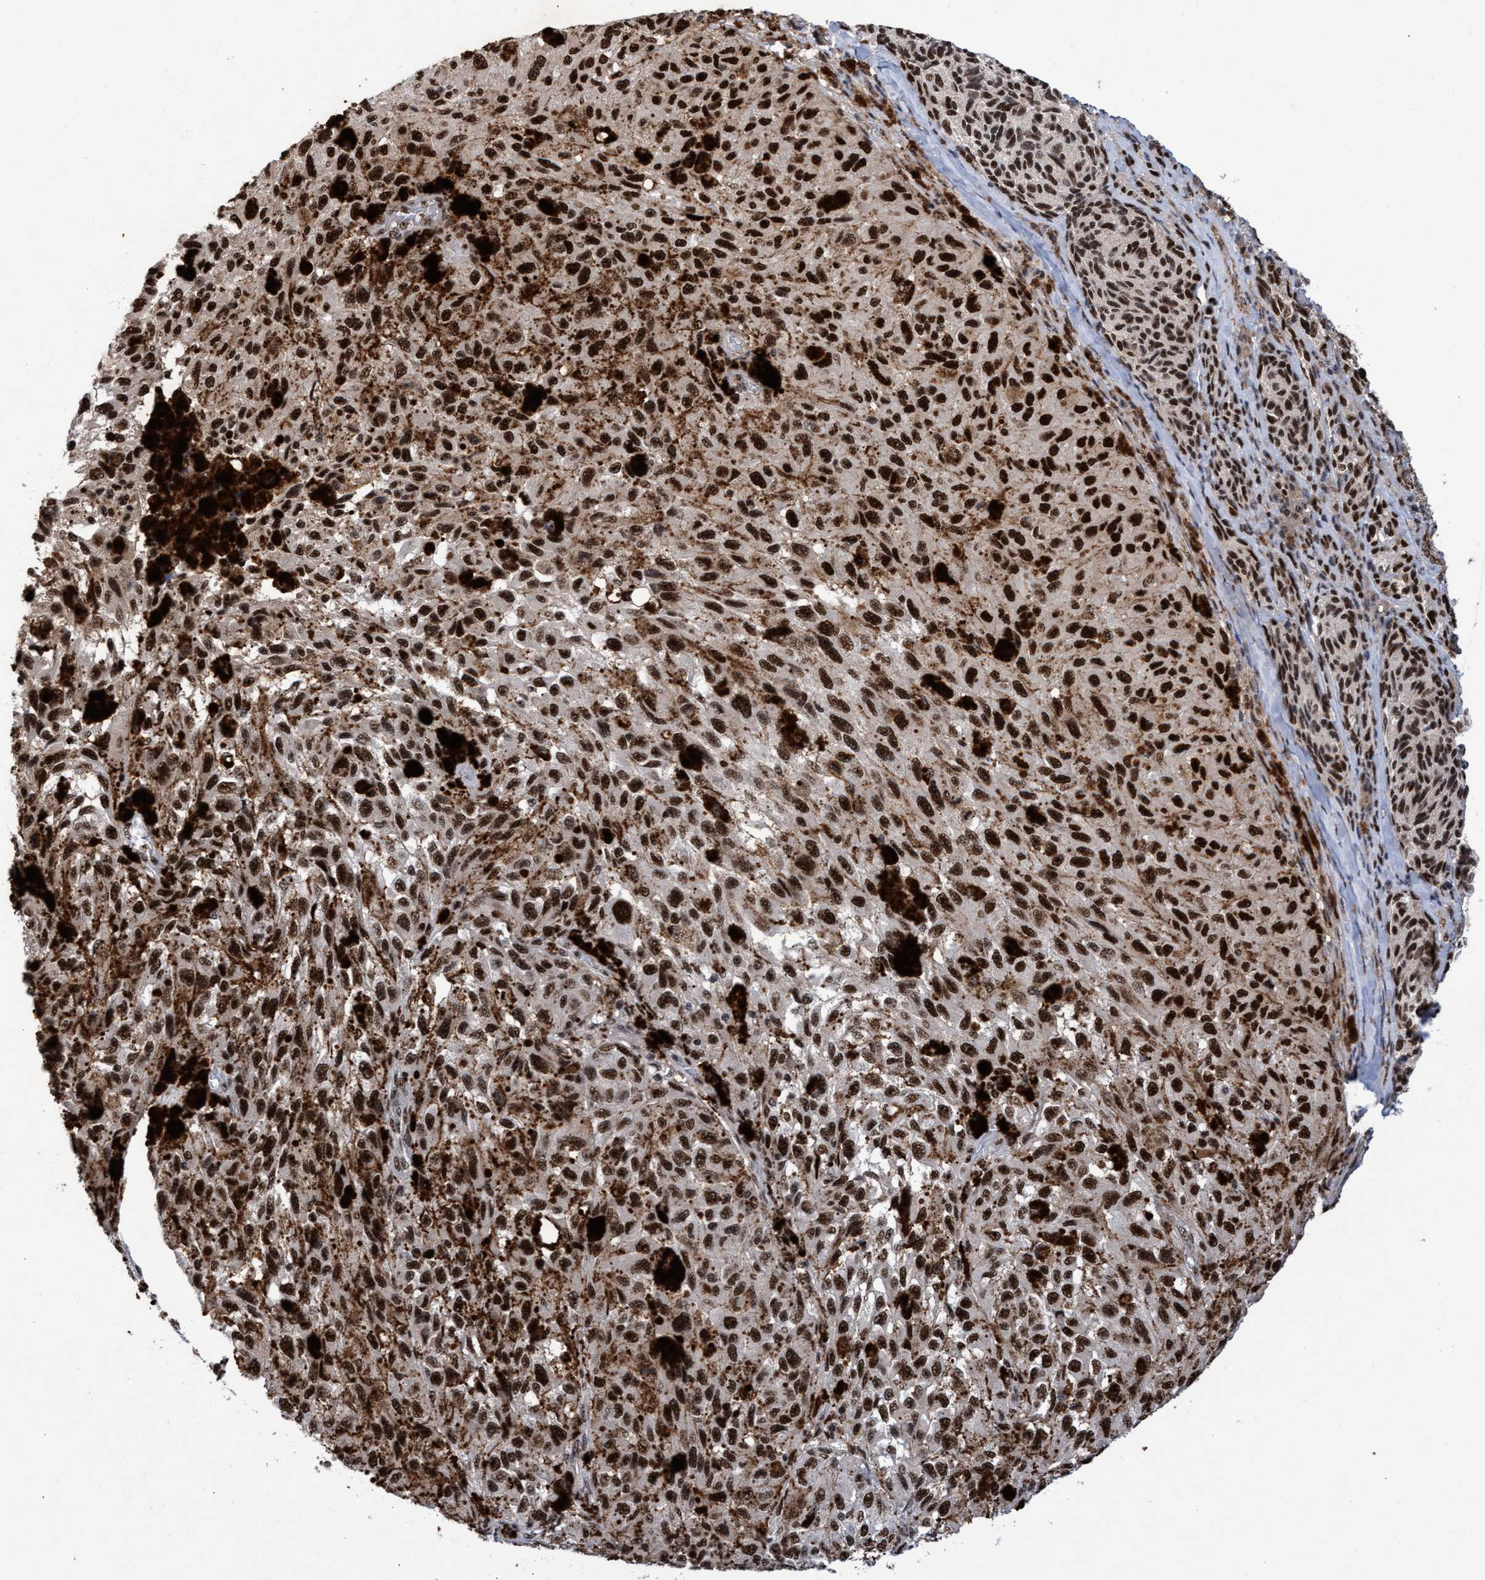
{"staining": {"intensity": "strong", "quantity": ">75%", "location": "nuclear"}, "tissue": "melanoma", "cell_type": "Tumor cells", "image_type": "cancer", "snomed": [{"axis": "morphology", "description": "Malignant melanoma, NOS"}, {"axis": "topography", "description": "Skin"}], "caption": "Tumor cells reveal high levels of strong nuclear expression in approximately >75% of cells in human malignant melanoma.", "gene": "GTF2F1", "patient": {"sex": "female", "age": 73}}